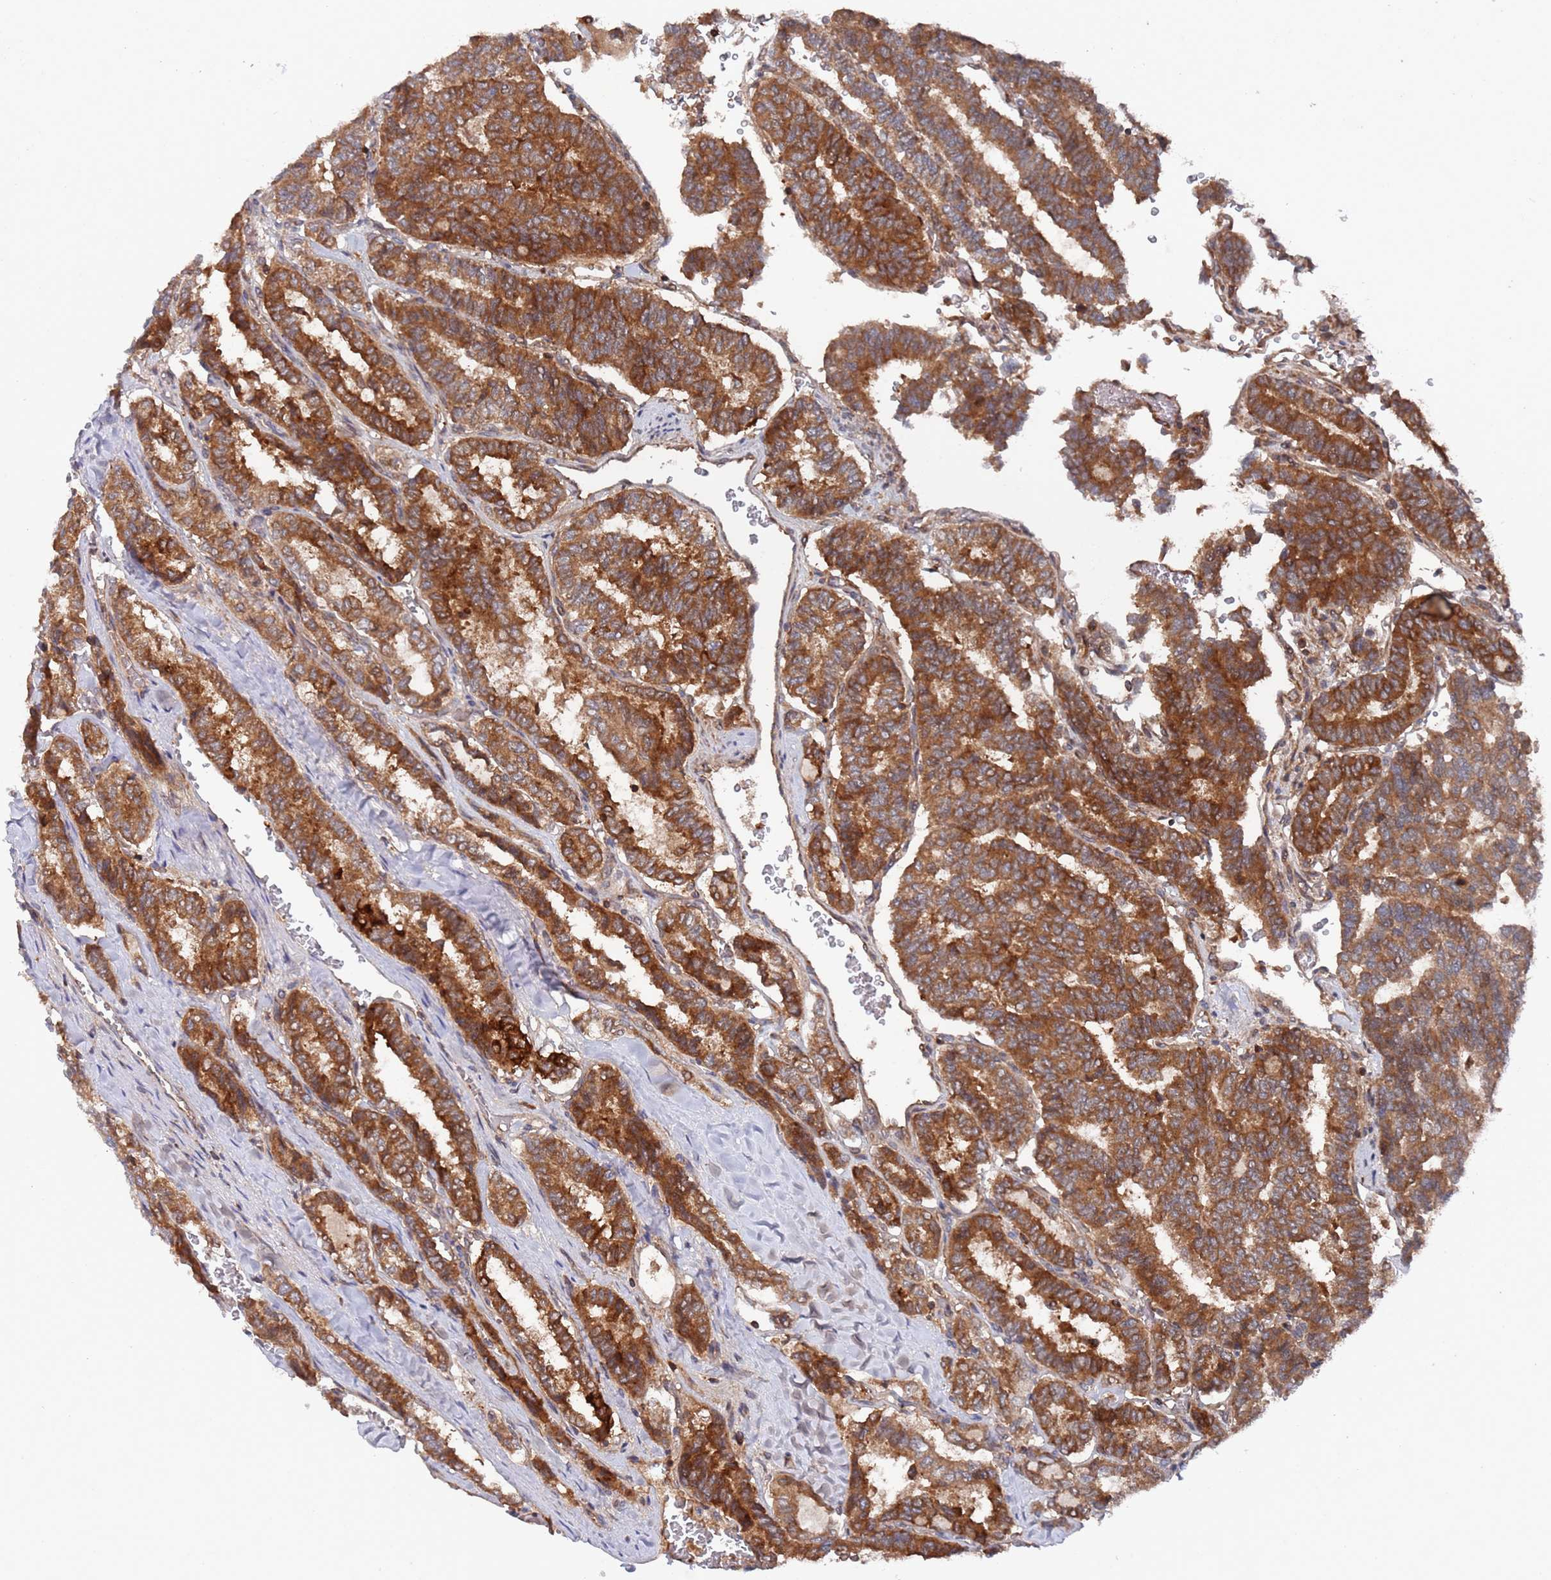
{"staining": {"intensity": "strong", "quantity": ">75%", "location": "cytoplasmic/membranous"}, "tissue": "thyroid cancer", "cell_type": "Tumor cells", "image_type": "cancer", "snomed": [{"axis": "morphology", "description": "Papillary adenocarcinoma, NOS"}, {"axis": "topography", "description": "Thyroid gland"}], "caption": "Thyroid cancer (papillary adenocarcinoma) stained with immunohistochemistry (IHC) displays strong cytoplasmic/membranous positivity in approximately >75% of tumor cells.", "gene": "DDX60", "patient": {"sex": "female", "age": 35}}